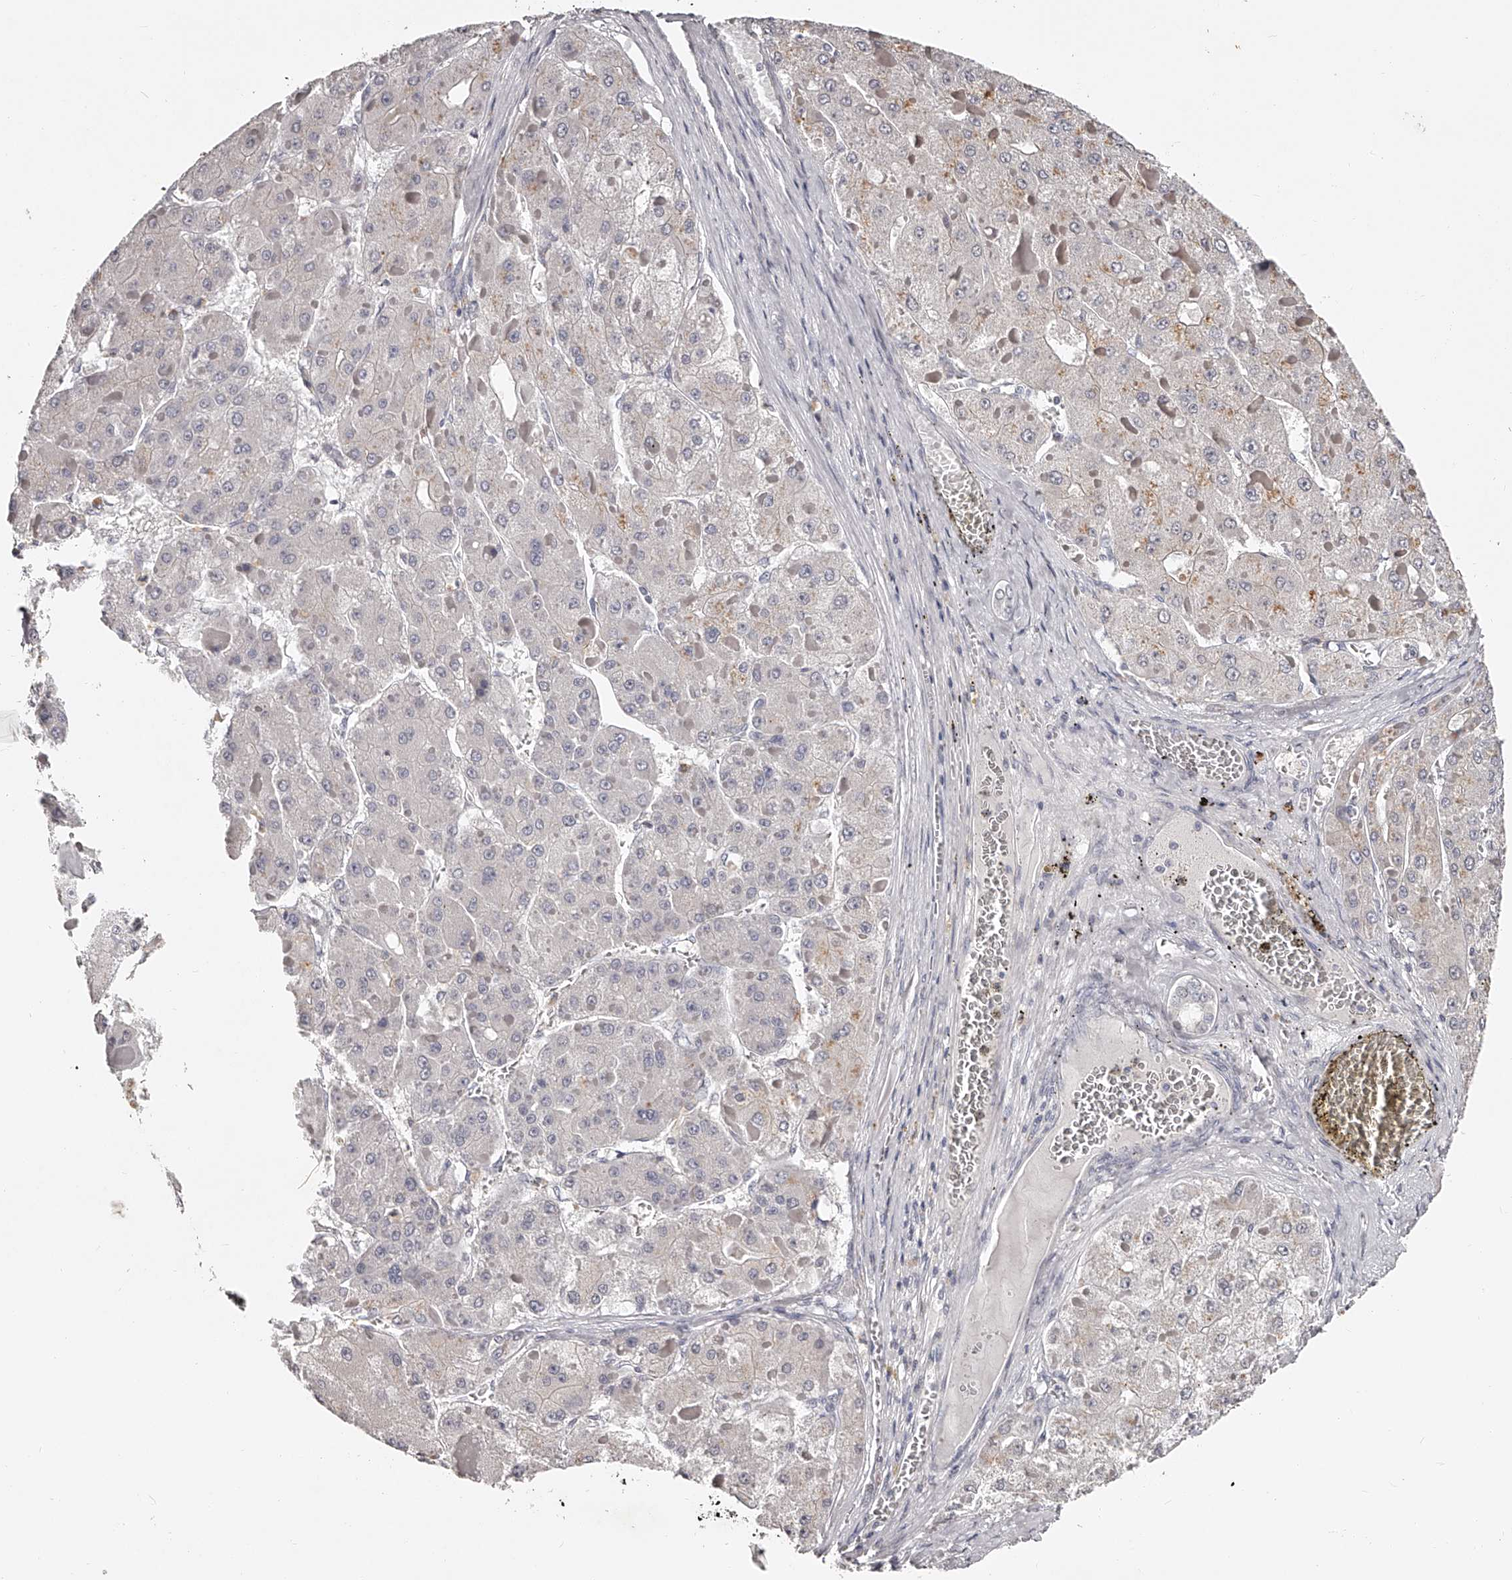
{"staining": {"intensity": "negative", "quantity": "none", "location": "none"}, "tissue": "liver cancer", "cell_type": "Tumor cells", "image_type": "cancer", "snomed": [{"axis": "morphology", "description": "Carcinoma, Hepatocellular, NOS"}, {"axis": "topography", "description": "Liver"}], "caption": "Immunohistochemical staining of liver cancer (hepatocellular carcinoma) exhibits no significant positivity in tumor cells.", "gene": "NT5DC1", "patient": {"sex": "female", "age": 73}}